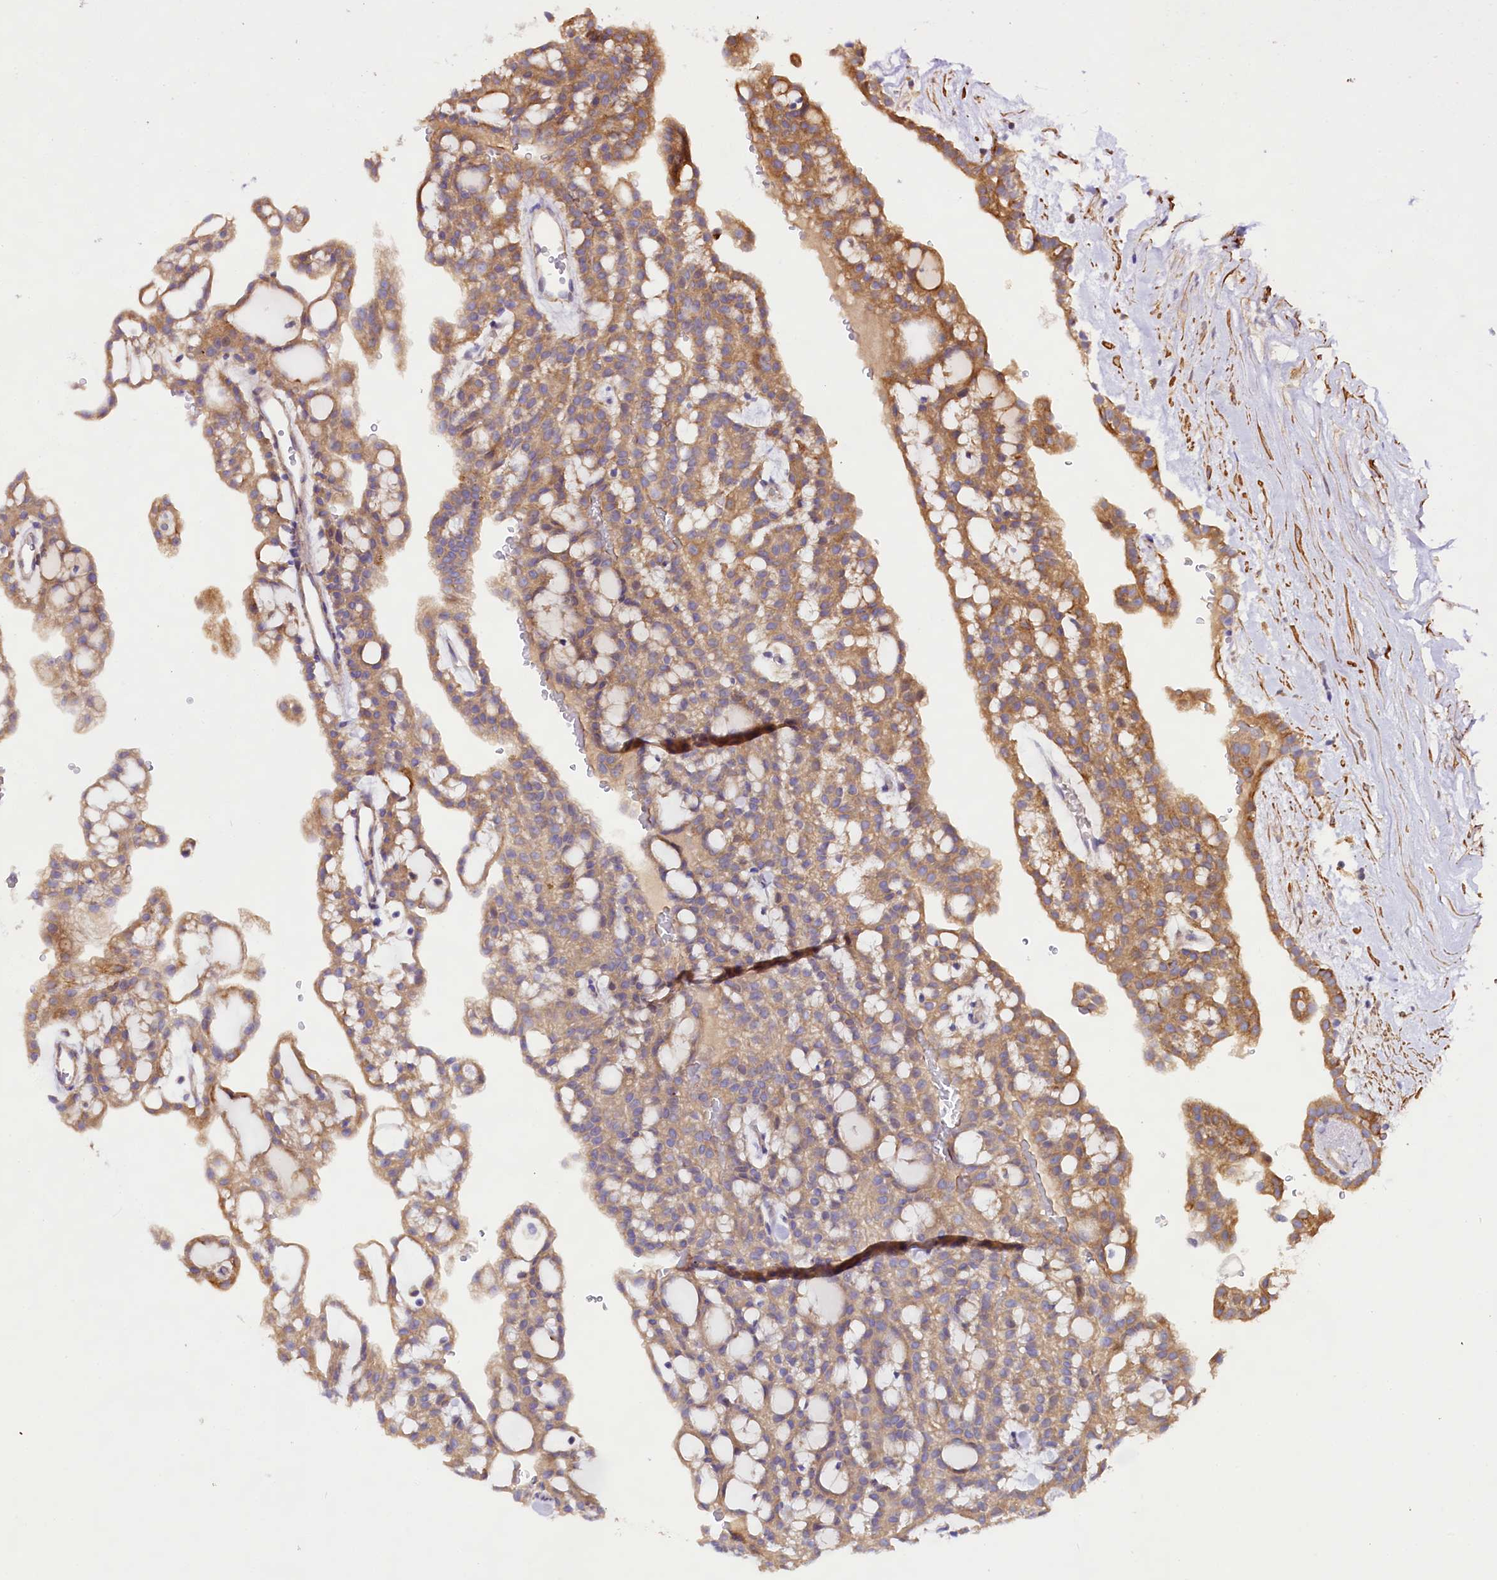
{"staining": {"intensity": "moderate", "quantity": ">75%", "location": "cytoplasmic/membranous"}, "tissue": "renal cancer", "cell_type": "Tumor cells", "image_type": "cancer", "snomed": [{"axis": "morphology", "description": "Adenocarcinoma, NOS"}, {"axis": "topography", "description": "Kidney"}], "caption": "DAB (3,3'-diaminobenzidine) immunohistochemical staining of adenocarcinoma (renal) displays moderate cytoplasmic/membranous protein staining in approximately >75% of tumor cells.", "gene": "VPS11", "patient": {"sex": "male", "age": 63}}